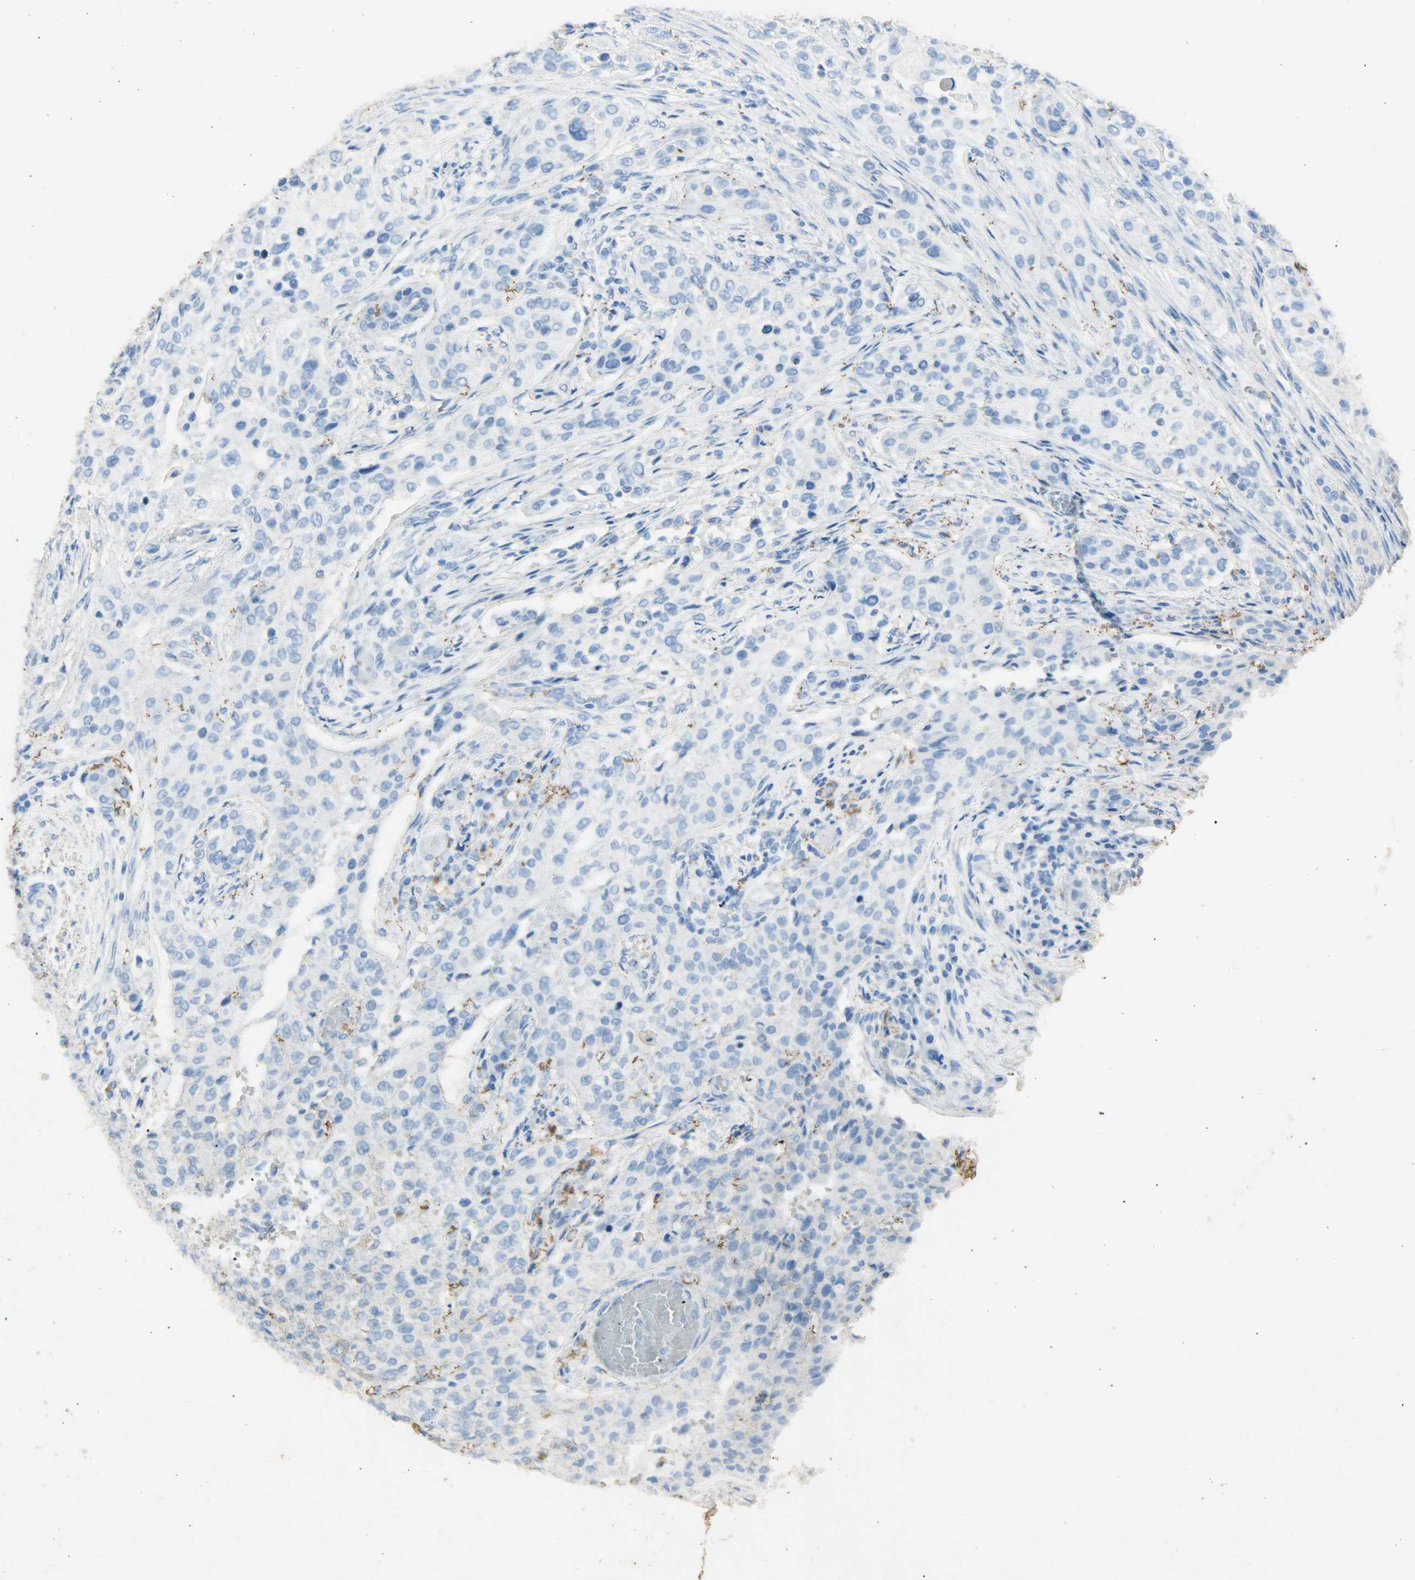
{"staining": {"intensity": "negative", "quantity": "none", "location": "none"}, "tissue": "urothelial cancer", "cell_type": "Tumor cells", "image_type": "cancer", "snomed": [{"axis": "morphology", "description": "Urothelial carcinoma, High grade"}, {"axis": "topography", "description": "Urinary bladder"}], "caption": "Human high-grade urothelial carcinoma stained for a protein using immunohistochemistry exhibits no positivity in tumor cells.", "gene": "ASB9", "patient": {"sex": "male", "age": 74}}